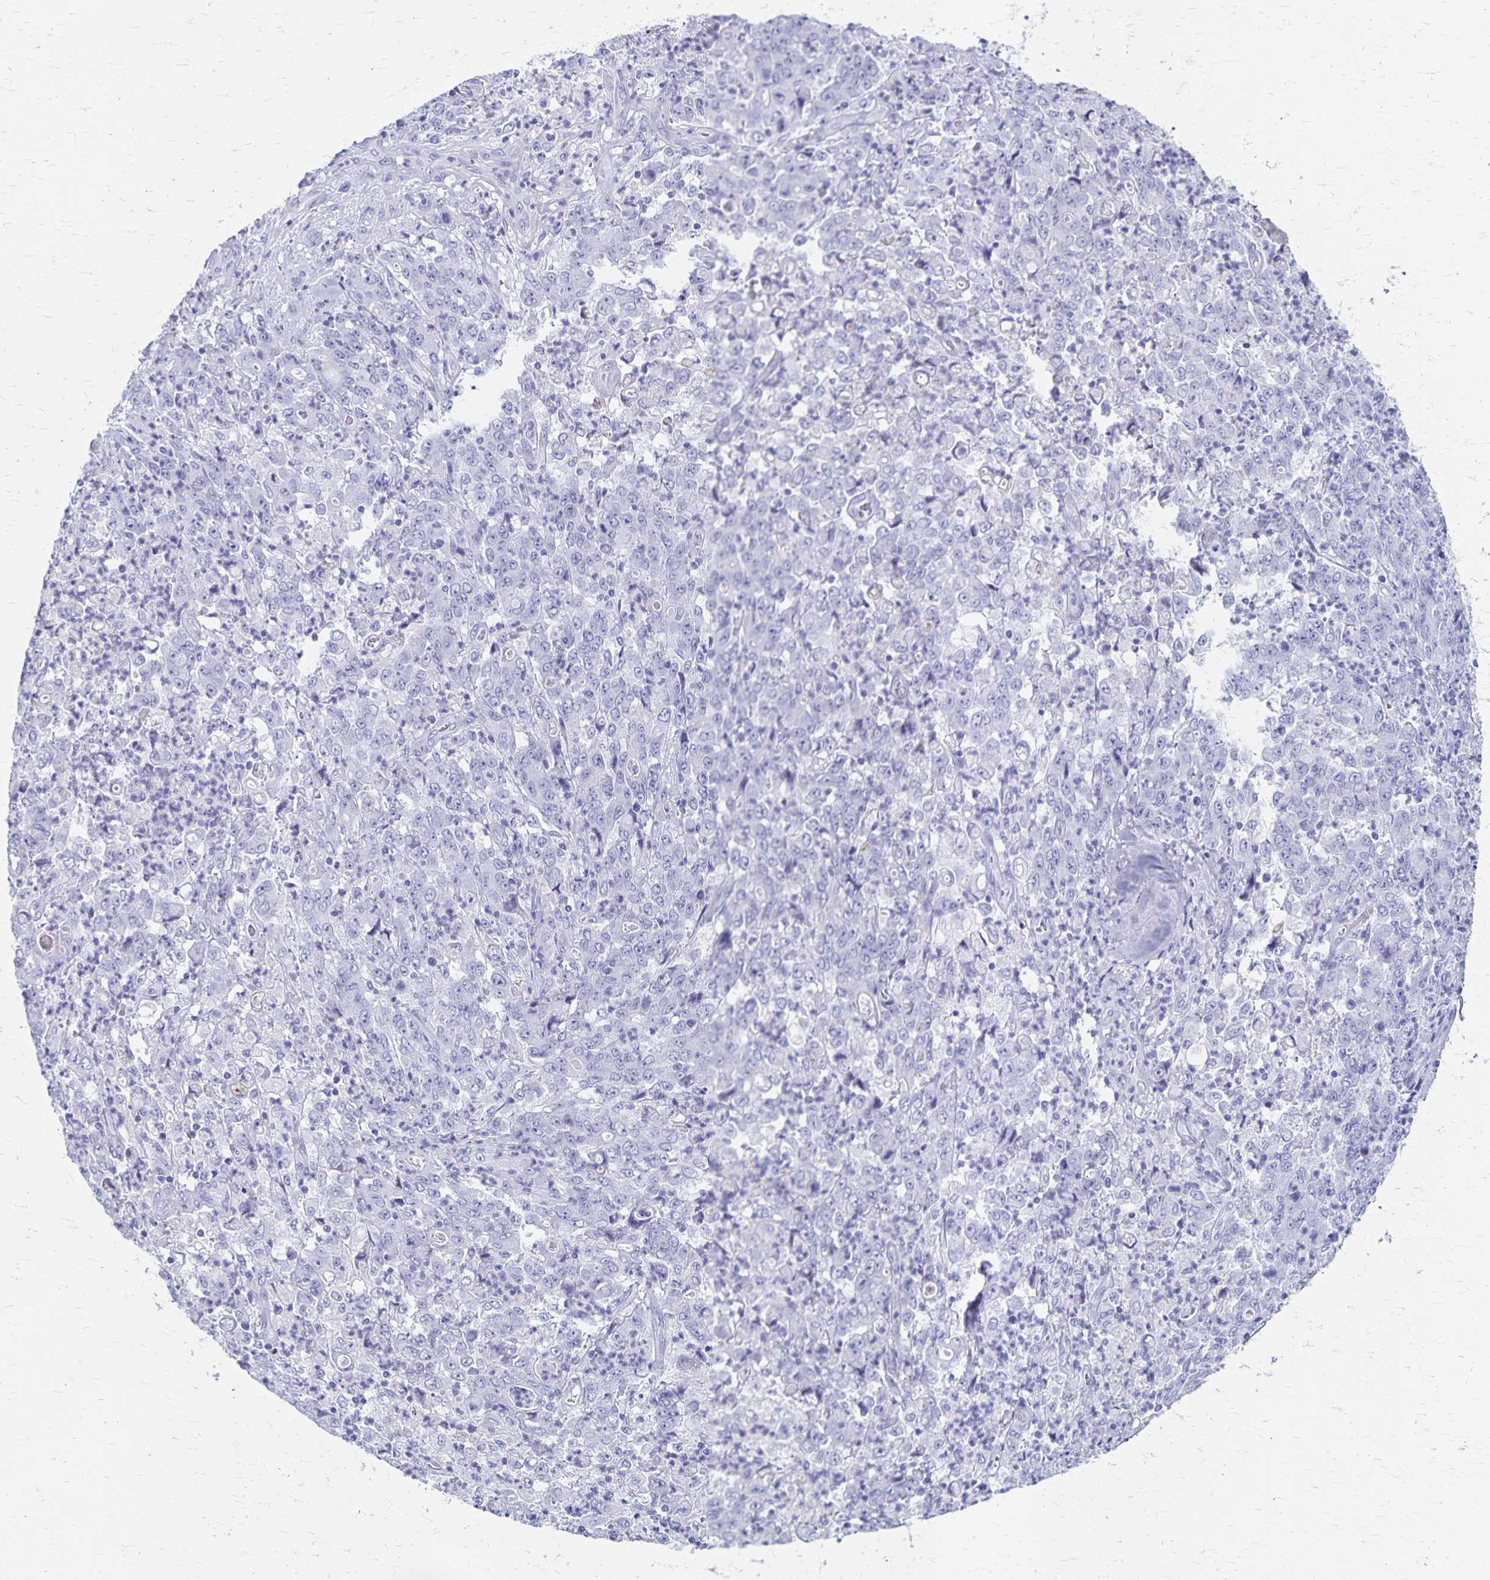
{"staining": {"intensity": "negative", "quantity": "none", "location": "none"}, "tissue": "stomach cancer", "cell_type": "Tumor cells", "image_type": "cancer", "snomed": [{"axis": "morphology", "description": "Adenocarcinoma, NOS"}, {"axis": "topography", "description": "Stomach, lower"}], "caption": "A micrograph of human stomach adenocarcinoma is negative for staining in tumor cells.", "gene": "GPBAR1", "patient": {"sex": "female", "age": 71}}